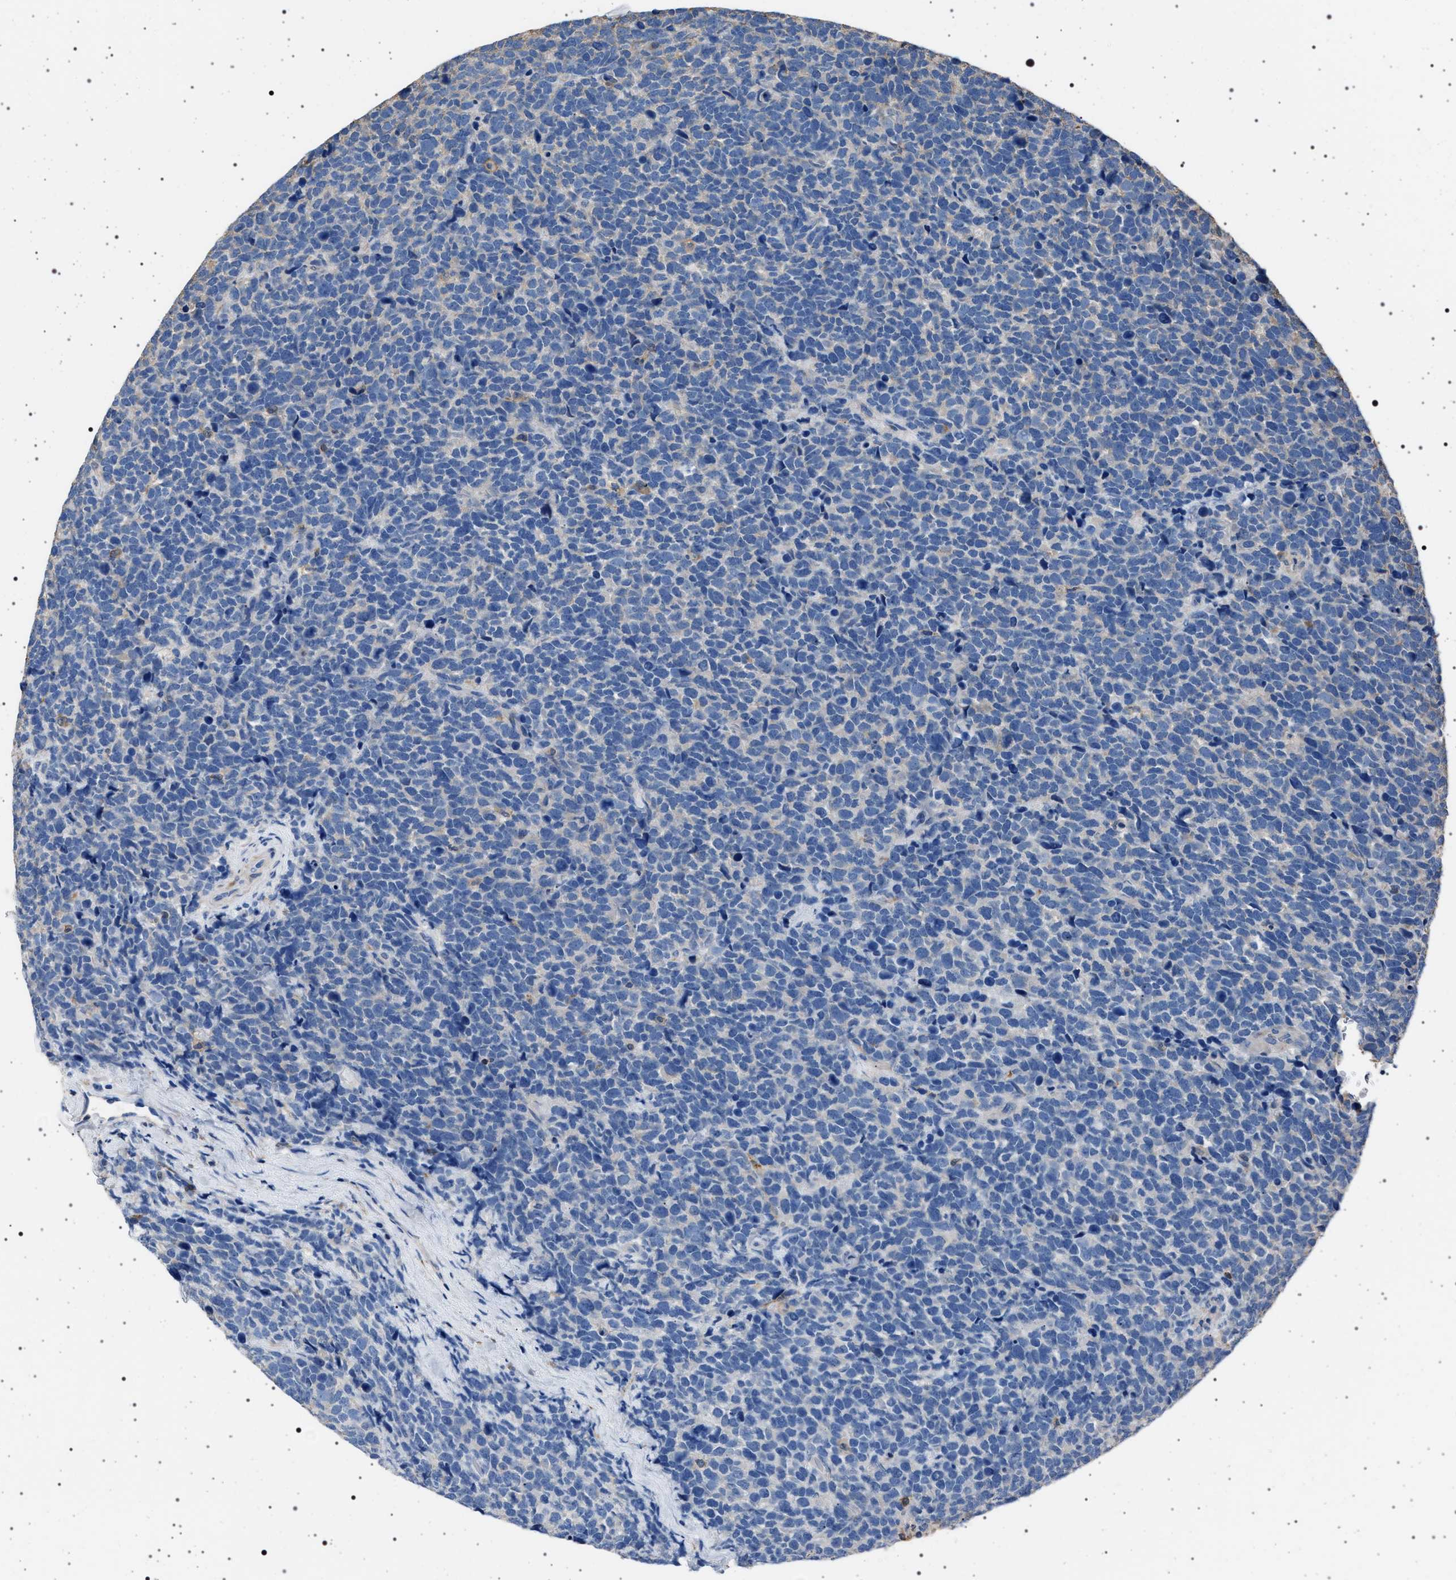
{"staining": {"intensity": "negative", "quantity": "none", "location": "none"}, "tissue": "urothelial cancer", "cell_type": "Tumor cells", "image_type": "cancer", "snomed": [{"axis": "morphology", "description": "Urothelial carcinoma, High grade"}, {"axis": "topography", "description": "Urinary bladder"}], "caption": "Tumor cells show no significant positivity in high-grade urothelial carcinoma.", "gene": "SMAP2", "patient": {"sex": "female", "age": 82}}